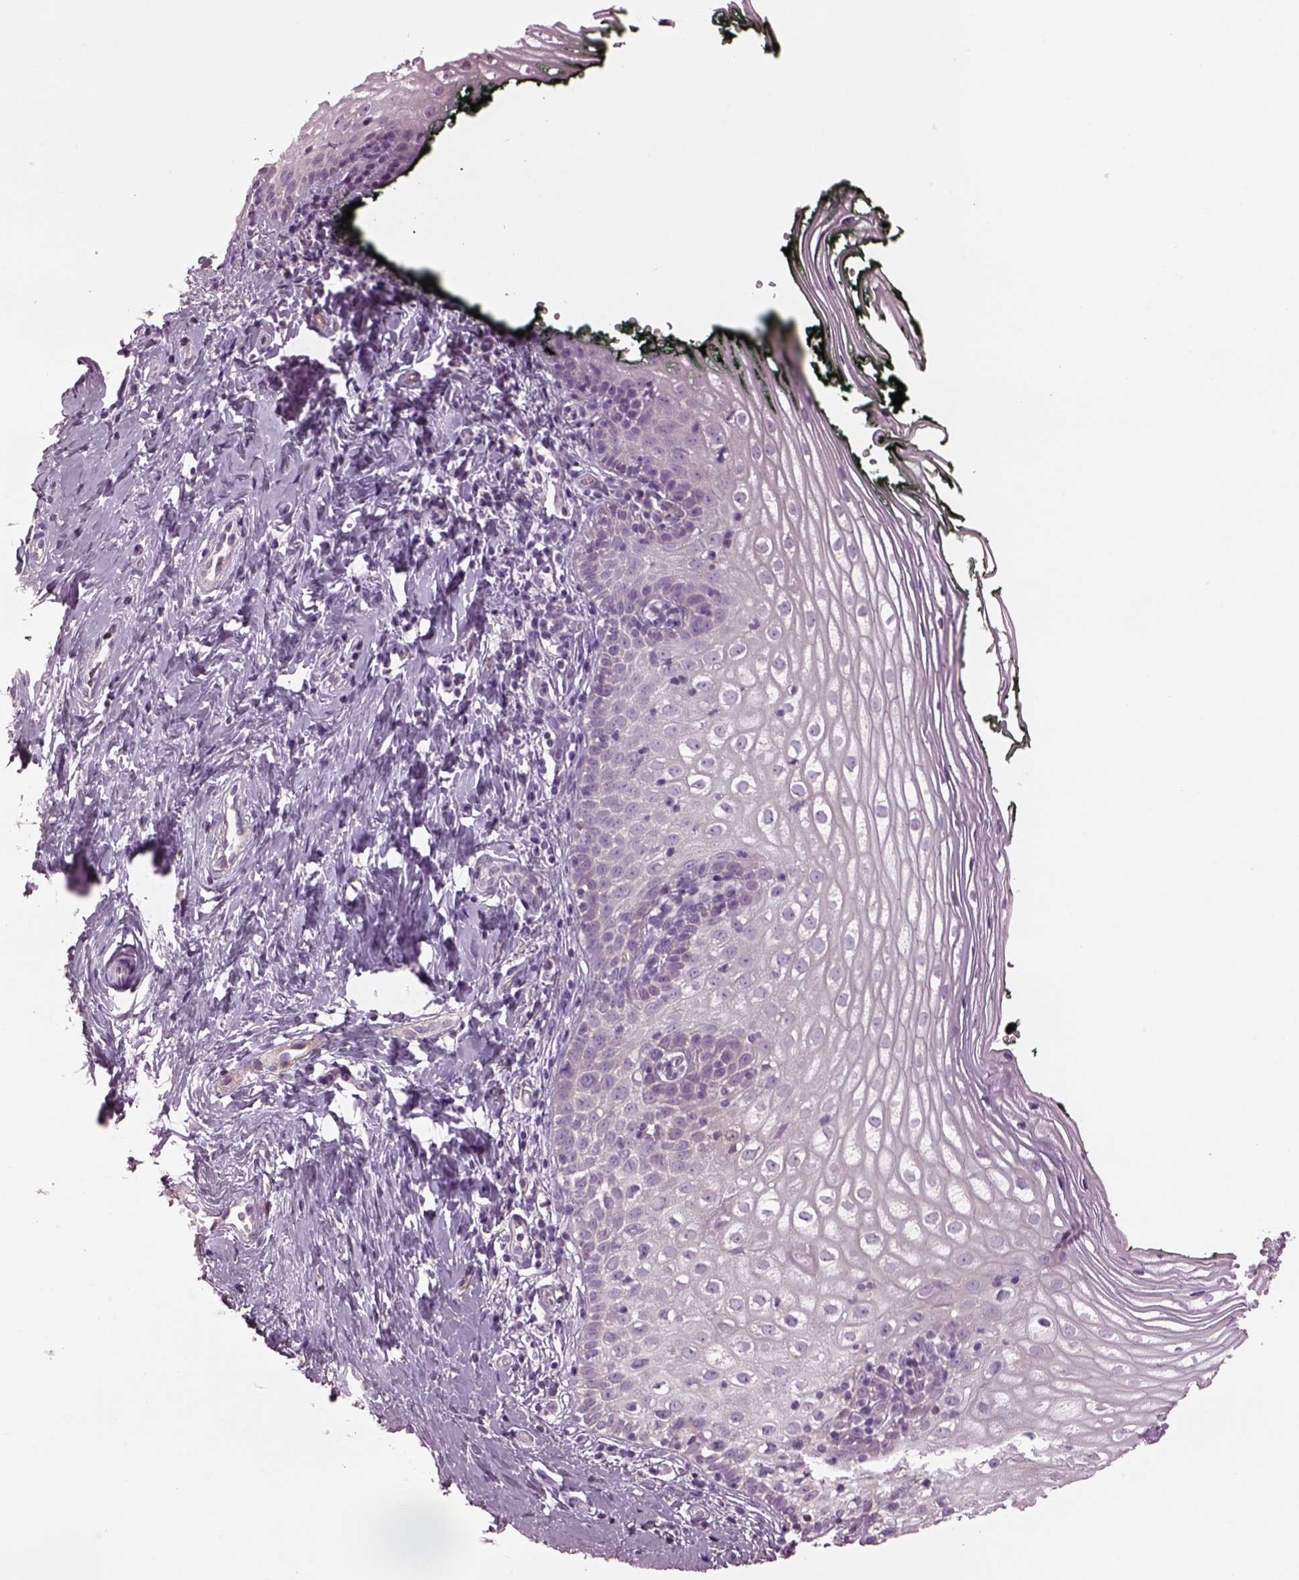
{"staining": {"intensity": "negative", "quantity": "none", "location": "none"}, "tissue": "vagina", "cell_type": "Squamous epithelial cells", "image_type": "normal", "snomed": [{"axis": "morphology", "description": "Normal tissue, NOS"}, {"axis": "topography", "description": "Vagina"}], "caption": "Vagina stained for a protein using immunohistochemistry (IHC) exhibits no staining squamous epithelial cells.", "gene": "SPATA7", "patient": {"sex": "female", "age": 47}}